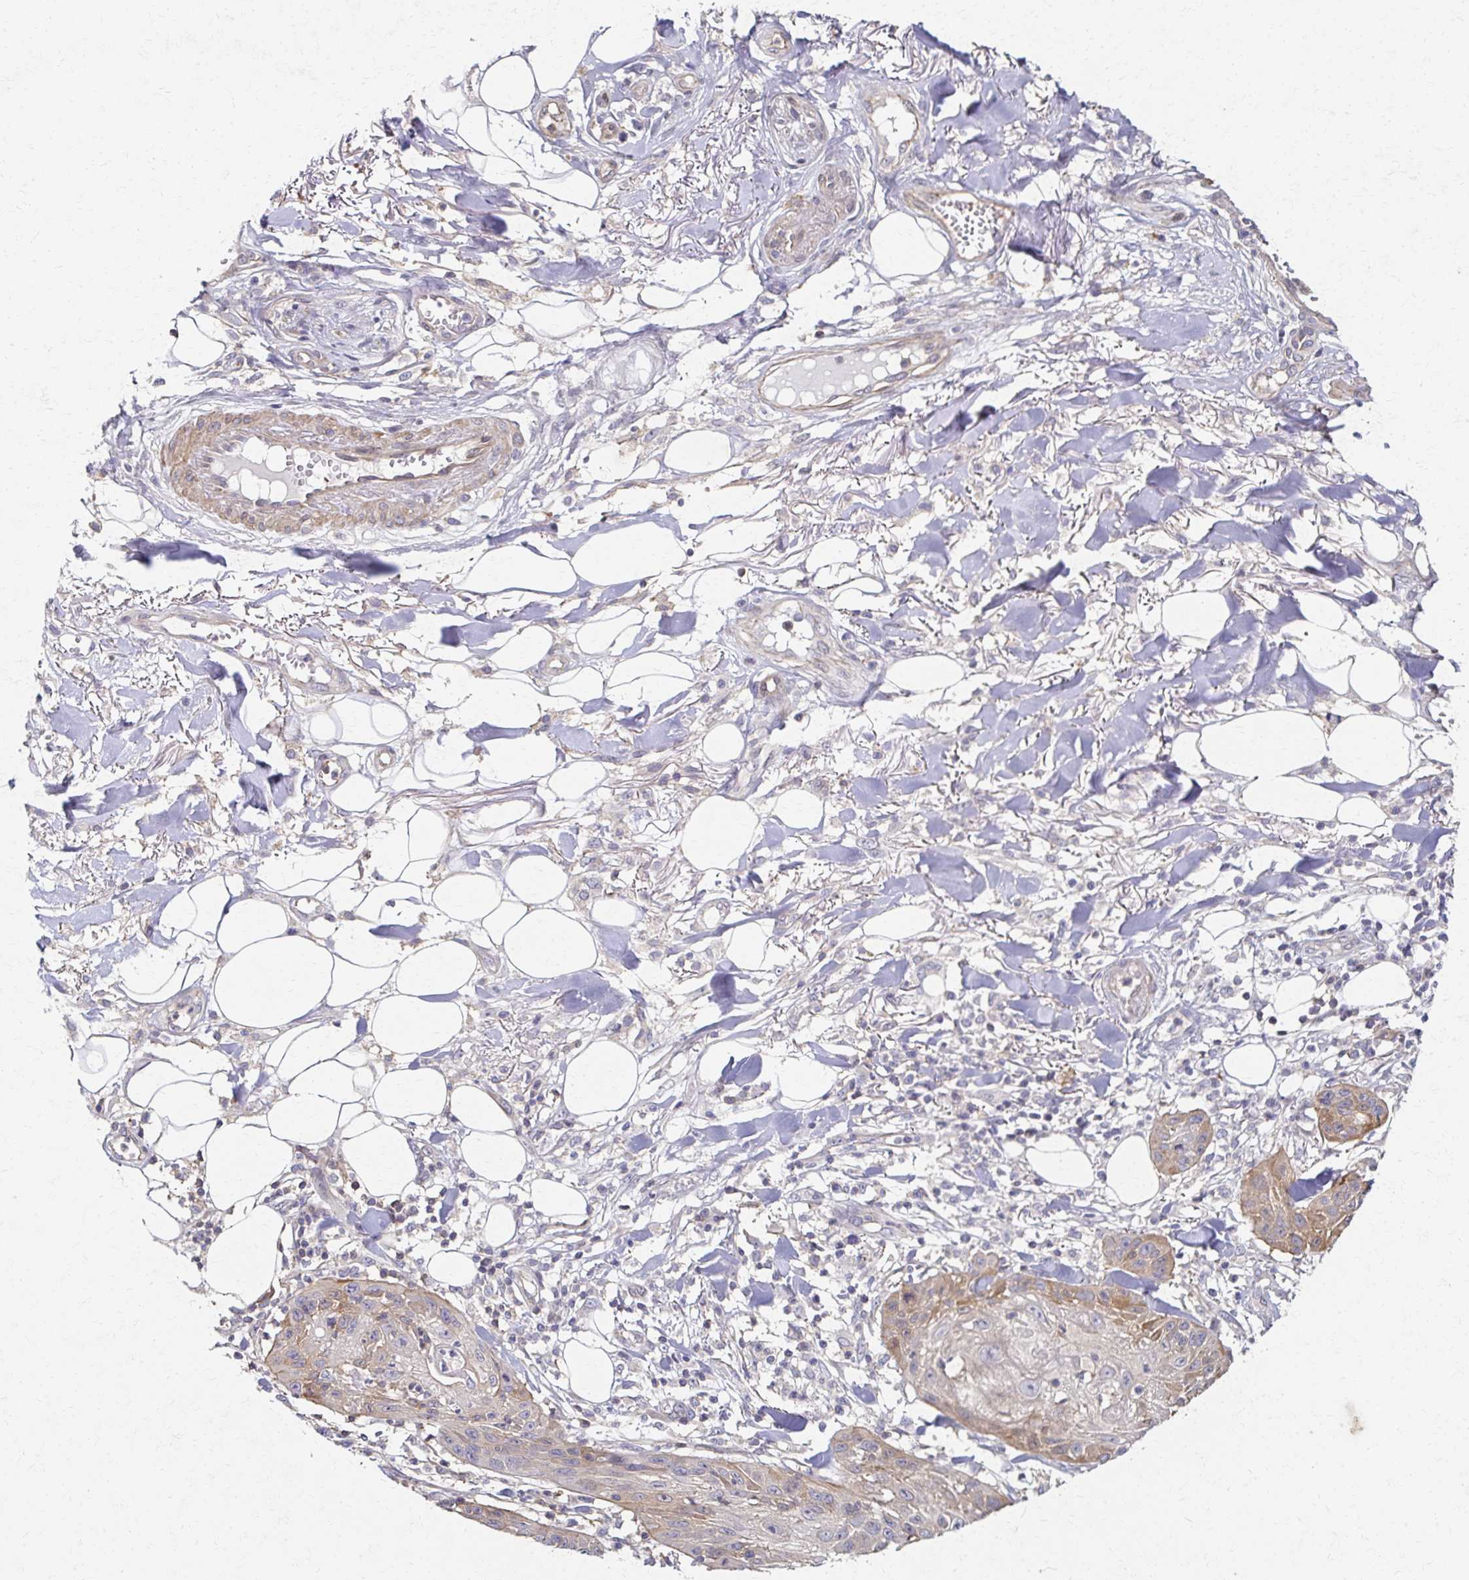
{"staining": {"intensity": "weak", "quantity": "<25%", "location": "cytoplasmic/membranous"}, "tissue": "skin cancer", "cell_type": "Tumor cells", "image_type": "cancer", "snomed": [{"axis": "morphology", "description": "Squamous cell carcinoma, NOS"}, {"axis": "topography", "description": "Skin"}], "caption": "Photomicrograph shows no significant protein staining in tumor cells of skin squamous cell carcinoma. The staining was performed using DAB to visualize the protein expression in brown, while the nuclei were stained in blue with hematoxylin (Magnification: 20x).", "gene": "EOLA2", "patient": {"sex": "female", "age": 88}}